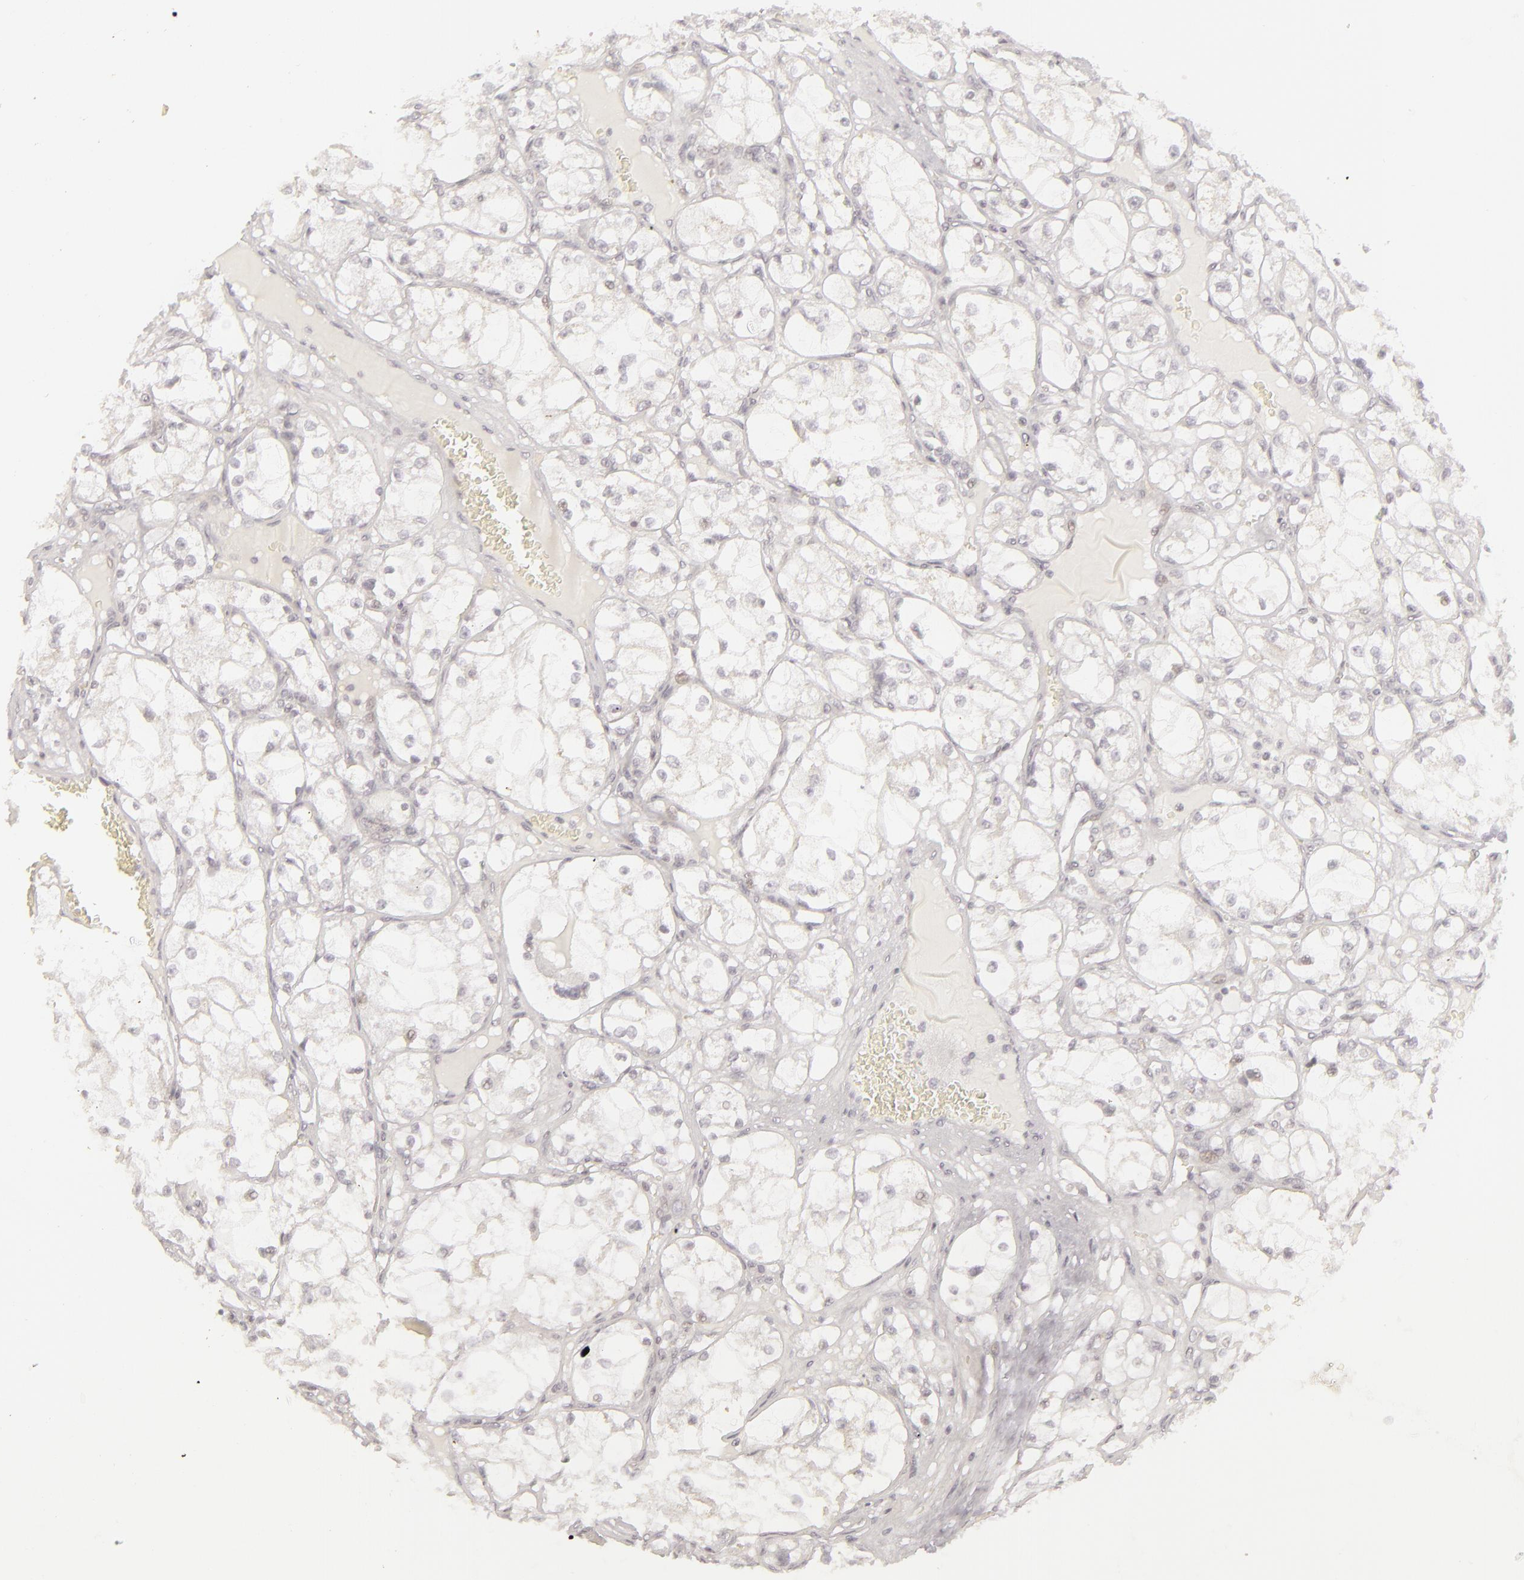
{"staining": {"intensity": "negative", "quantity": "none", "location": "none"}, "tissue": "renal cancer", "cell_type": "Tumor cells", "image_type": "cancer", "snomed": [{"axis": "morphology", "description": "Adenocarcinoma, NOS"}, {"axis": "topography", "description": "Kidney"}], "caption": "Protein analysis of adenocarcinoma (renal) demonstrates no significant staining in tumor cells.", "gene": "SIX1", "patient": {"sex": "male", "age": 61}}